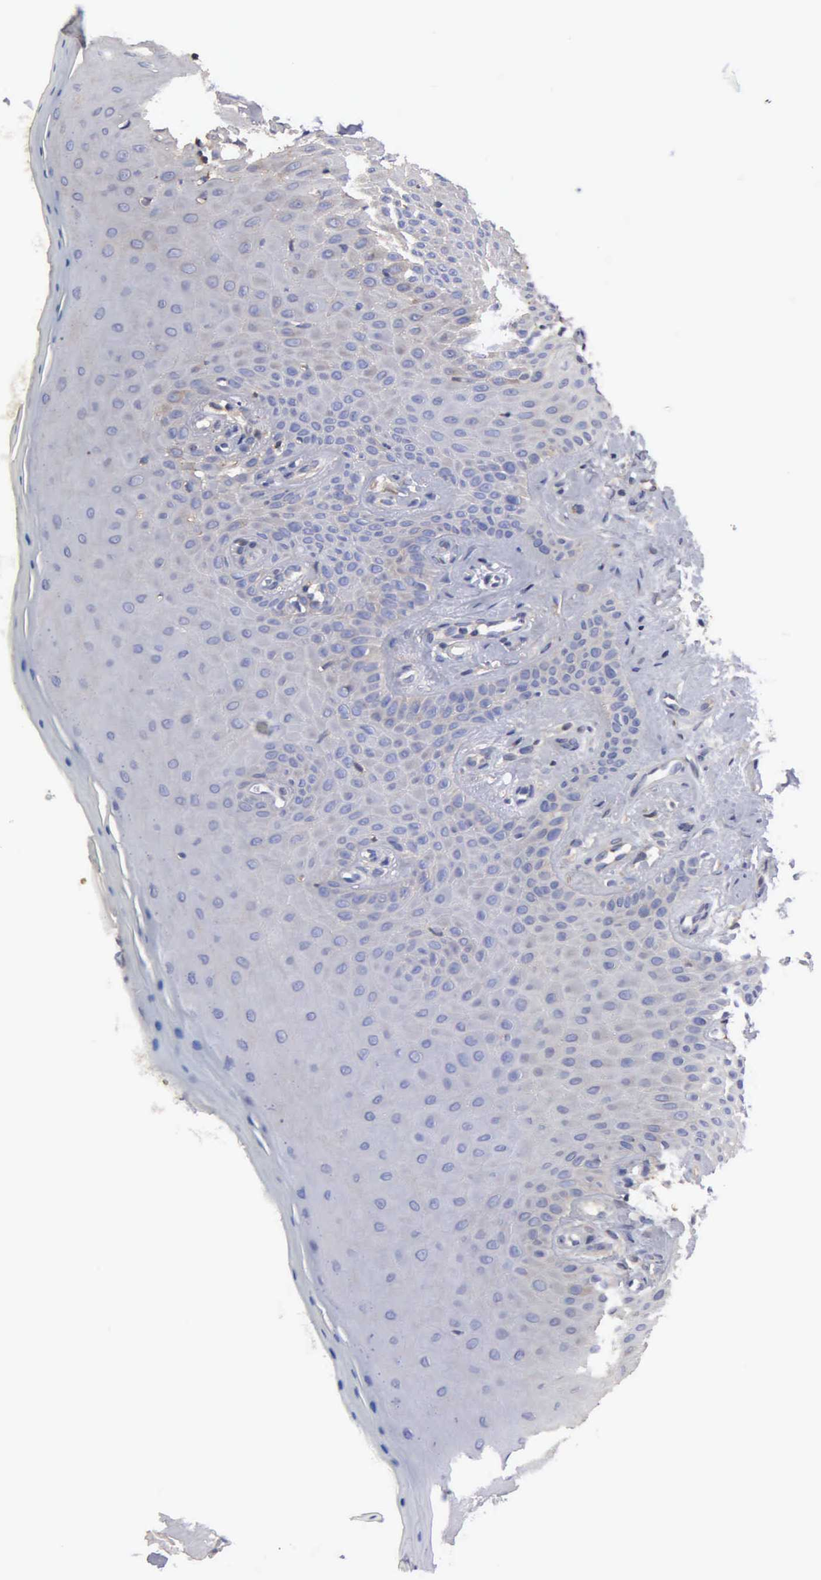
{"staining": {"intensity": "weak", "quantity": "<25%", "location": "cytoplasmic/membranous"}, "tissue": "oral mucosa", "cell_type": "Squamous epithelial cells", "image_type": "normal", "snomed": [{"axis": "morphology", "description": "Normal tissue, NOS"}, {"axis": "topography", "description": "Oral tissue"}], "caption": "Immunohistochemistry photomicrograph of unremarkable human oral mucosa stained for a protein (brown), which displays no positivity in squamous epithelial cells.", "gene": "G6PD", "patient": {"sex": "male", "age": 69}}